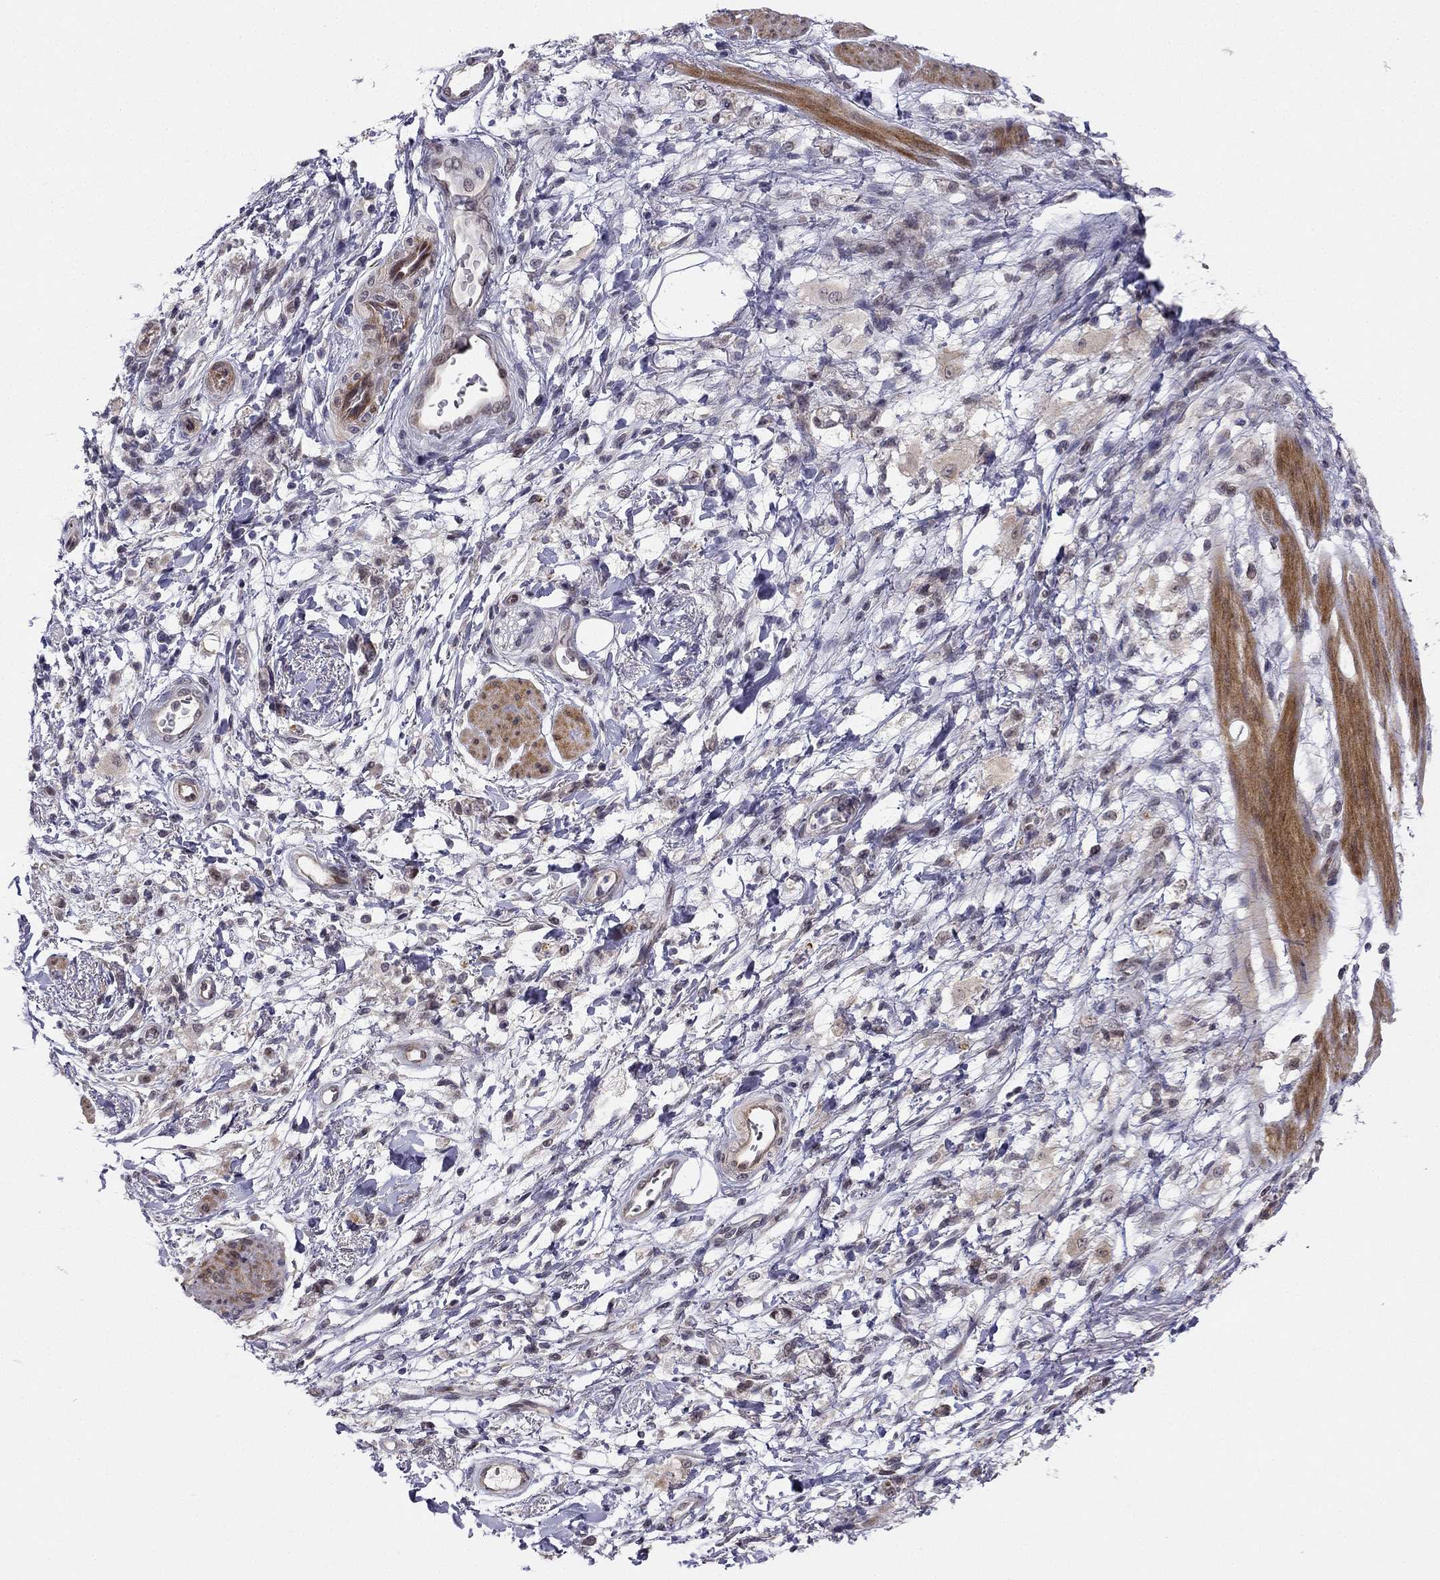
{"staining": {"intensity": "negative", "quantity": "none", "location": "none"}, "tissue": "stomach cancer", "cell_type": "Tumor cells", "image_type": "cancer", "snomed": [{"axis": "morphology", "description": "Adenocarcinoma, NOS"}, {"axis": "topography", "description": "Stomach"}], "caption": "Immunohistochemistry (IHC) photomicrograph of neoplastic tissue: human adenocarcinoma (stomach) stained with DAB reveals no significant protein positivity in tumor cells.", "gene": "CHST8", "patient": {"sex": "female", "age": 60}}